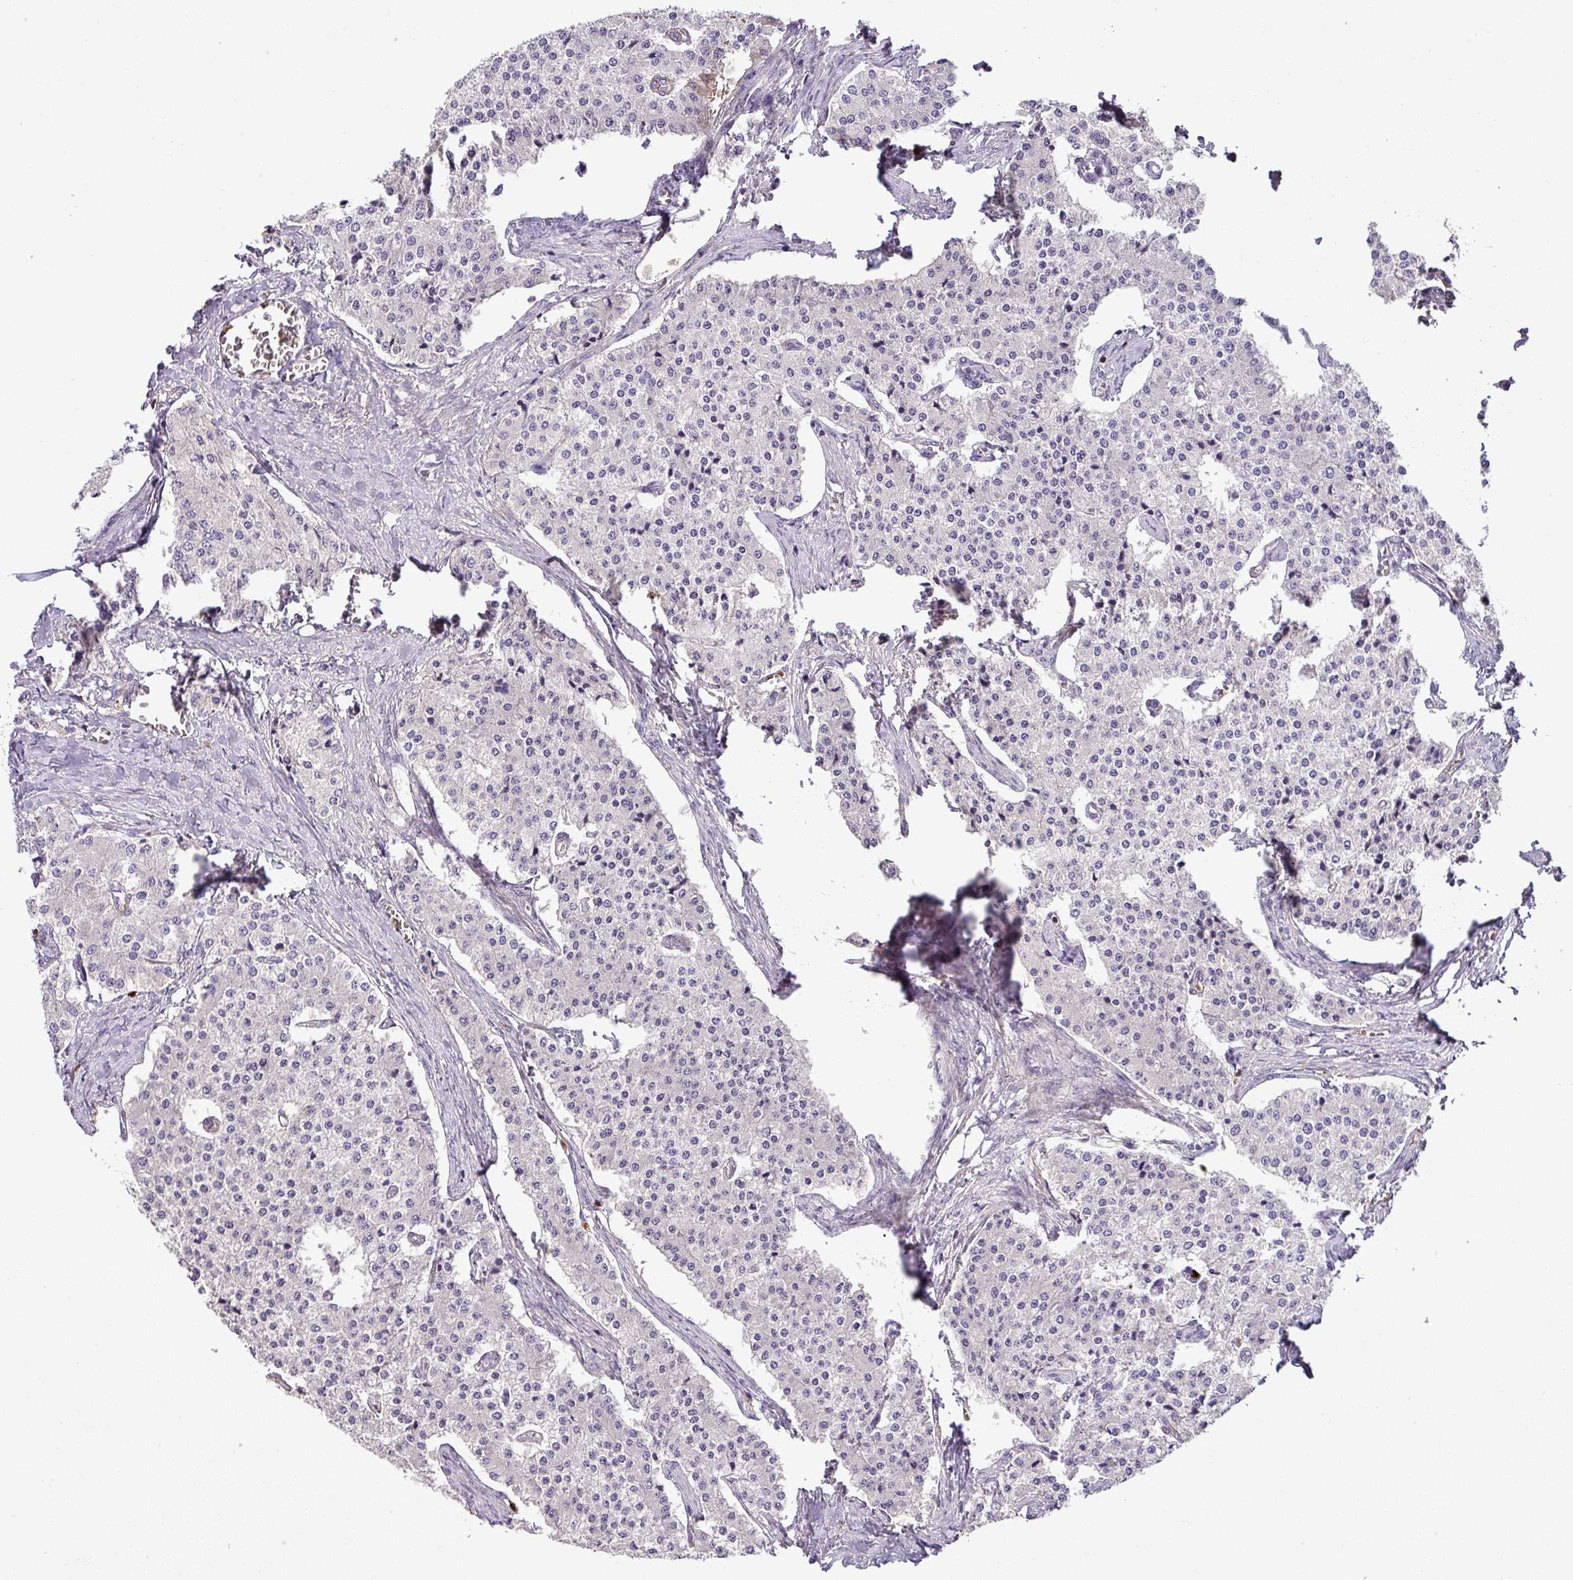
{"staining": {"intensity": "negative", "quantity": "none", "location": "none"}, "tissue": "carcinoid", "cell_type": "Tumor cells", "image_type": "cancer", "snomed": [{"axis": "morphology", "description": "Carcinoid, malignant, NOS"}, {"axis": "topography", "description": "Colon"}], "caption": "A high-resolution histopathology image shows immunohistochemistry (IHC) staining of carcinoid, which reveals no significant expression in tumor cells. (DAB immunohistochemistry (IHC) visualized using brightfield microscopy, high magnification).", "gene": "NBEAL2", "patient": {"sex": "female", "age": 52}}